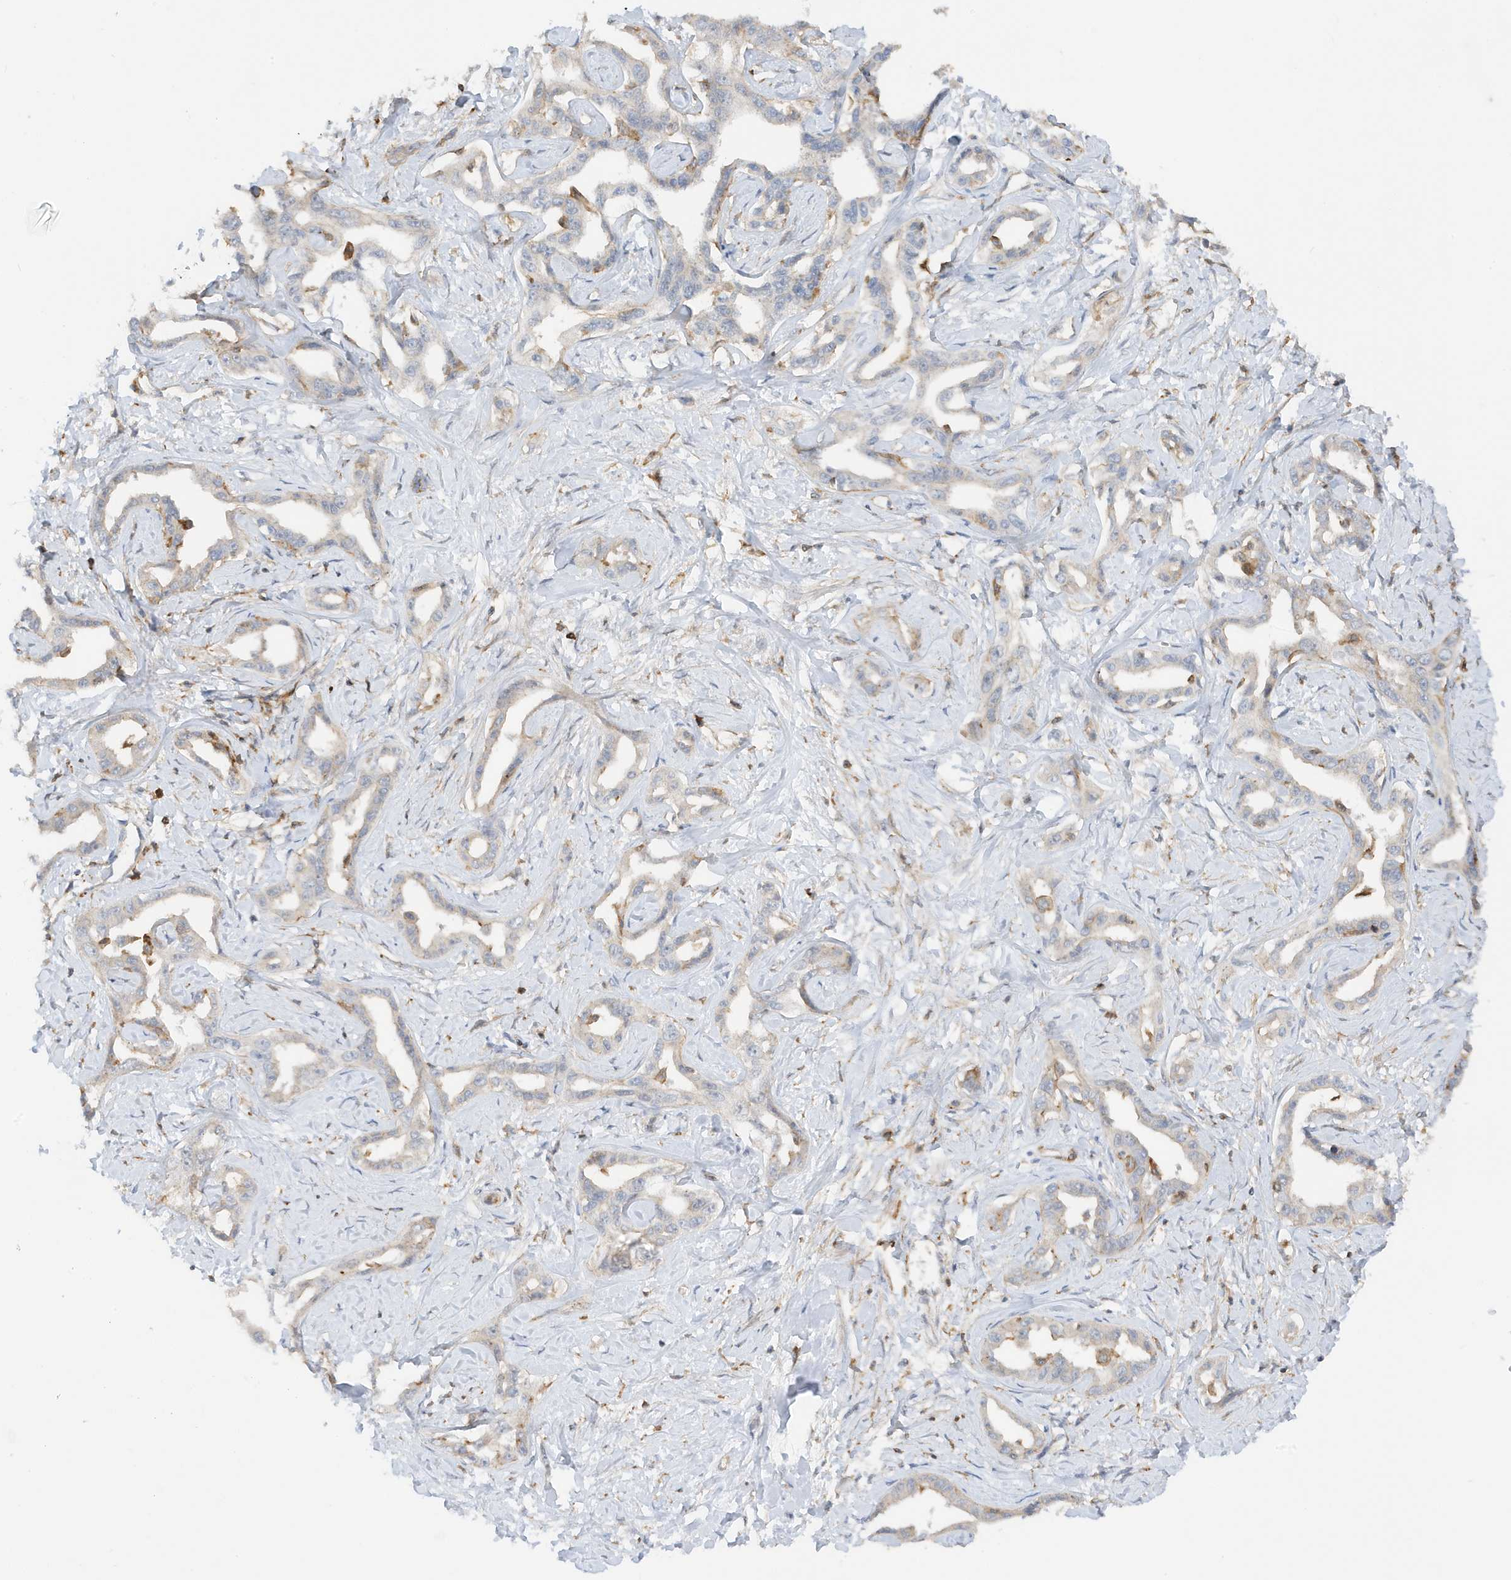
{"staining": {"intensity": "negative", "quantity": "none", "location": "none"}, "tissue": "liver cancer", "cell_type": "Tumor cells", "image_type": "cancer", "snomed": [{"axis": "morphology", "description": "Cholangiocarcinoma"}, {"axis": "topography", "description": "Liver"}], "caption": "This is an immunohistochemistry (IHC) photomicrograph of human cholangiocarcinoma (liver). There is no positivity in tumor cells.", "gene": "TATDN3", "patient": {"sex": "male", "age": 59}}